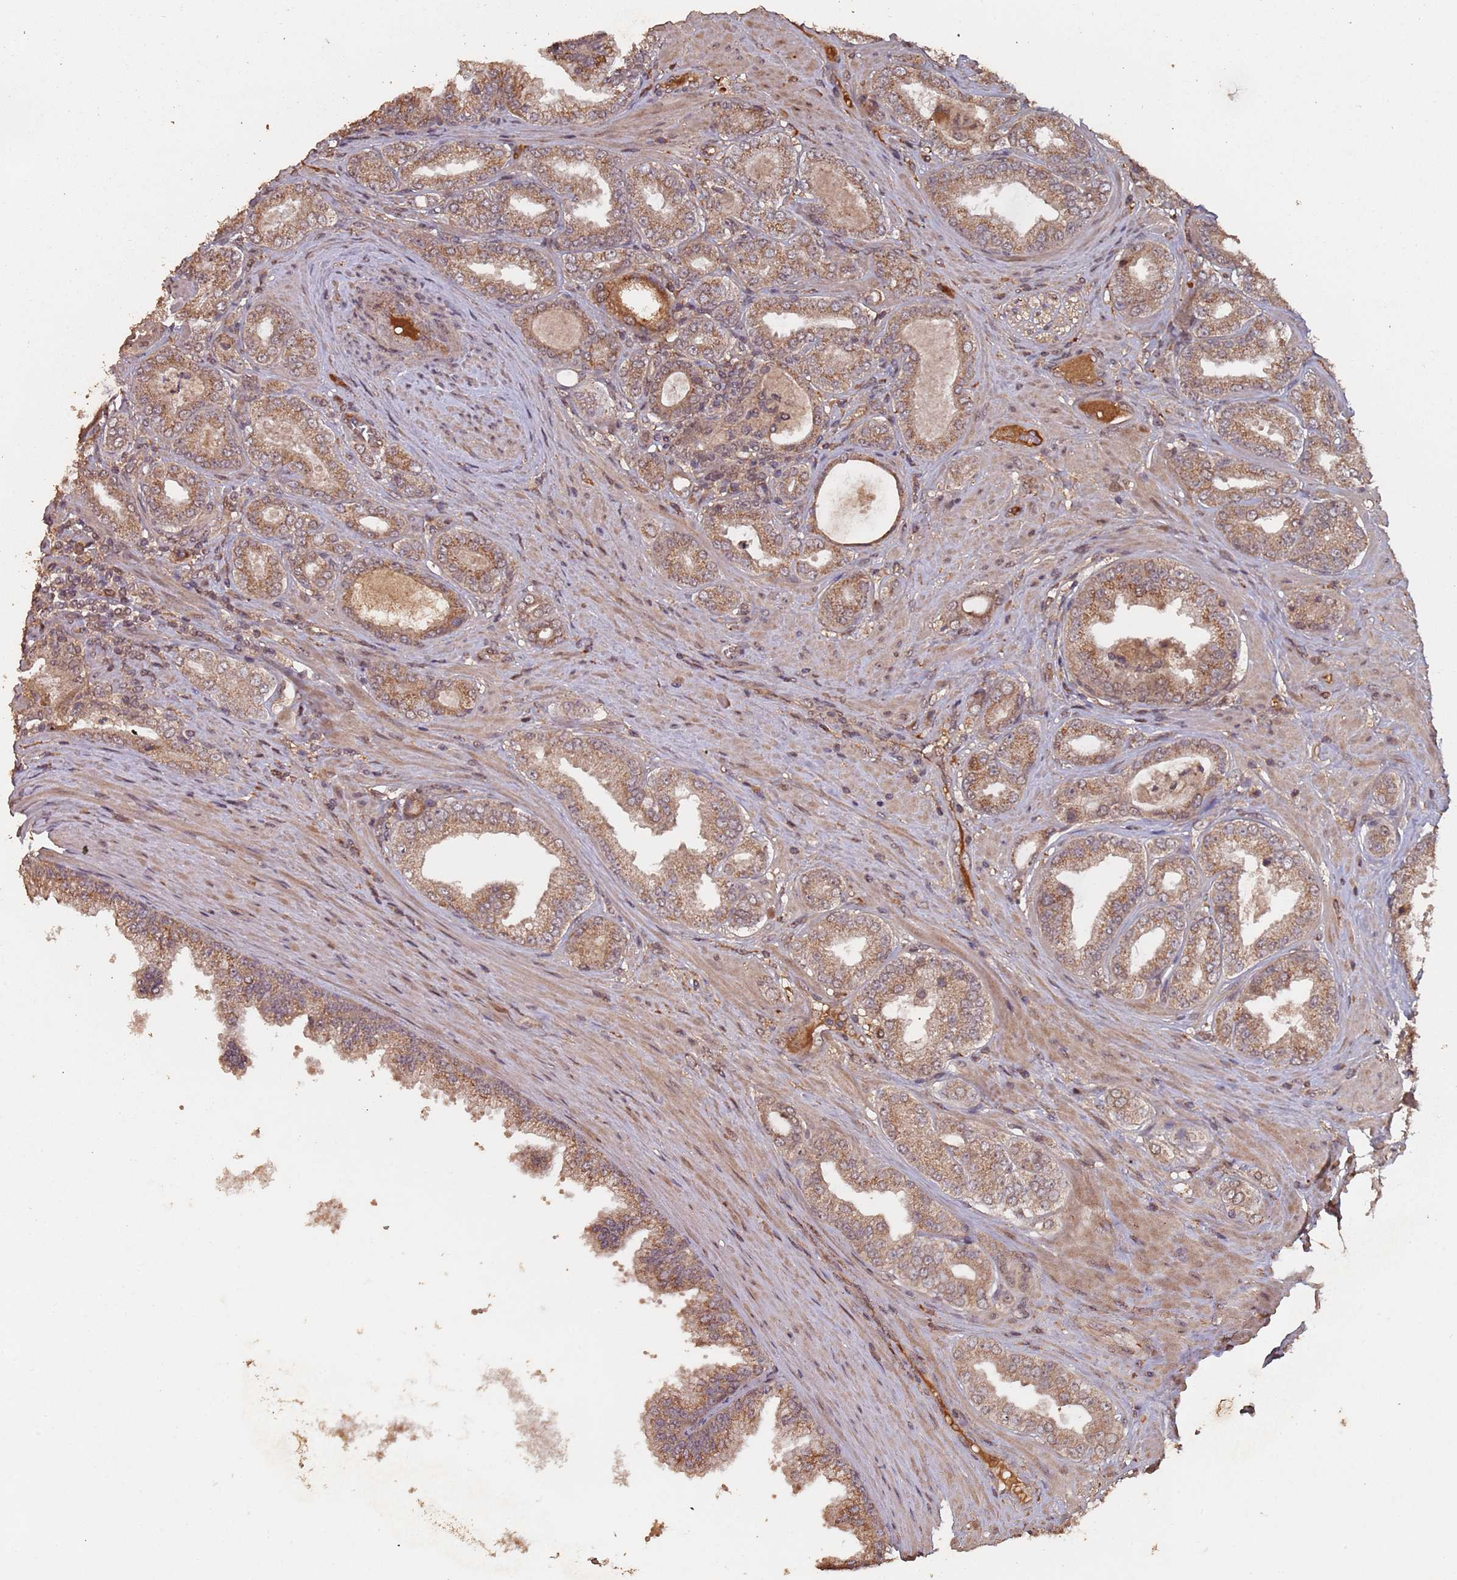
{"staining": {"intensity": "moderate", "quantity": ">75%", "location": "cytoplasmic/membranous"}, "tissue": "prostate cancer", "cell_type": "Tumor cells", "image_type": "cancer", "snomed": [{"axis": "morphology", "description": "Adenocarcinoma, Low grade"}, {"axis": "topography", "description": "Prostate"}], "caption": "Tumor cells show medium levels of moderate cytoplasmic/membranous positivity in approximately >75% of cells in prostate cancer.", "gene": "FRAT1", "patient": {"sex": "male", "age": 63}}